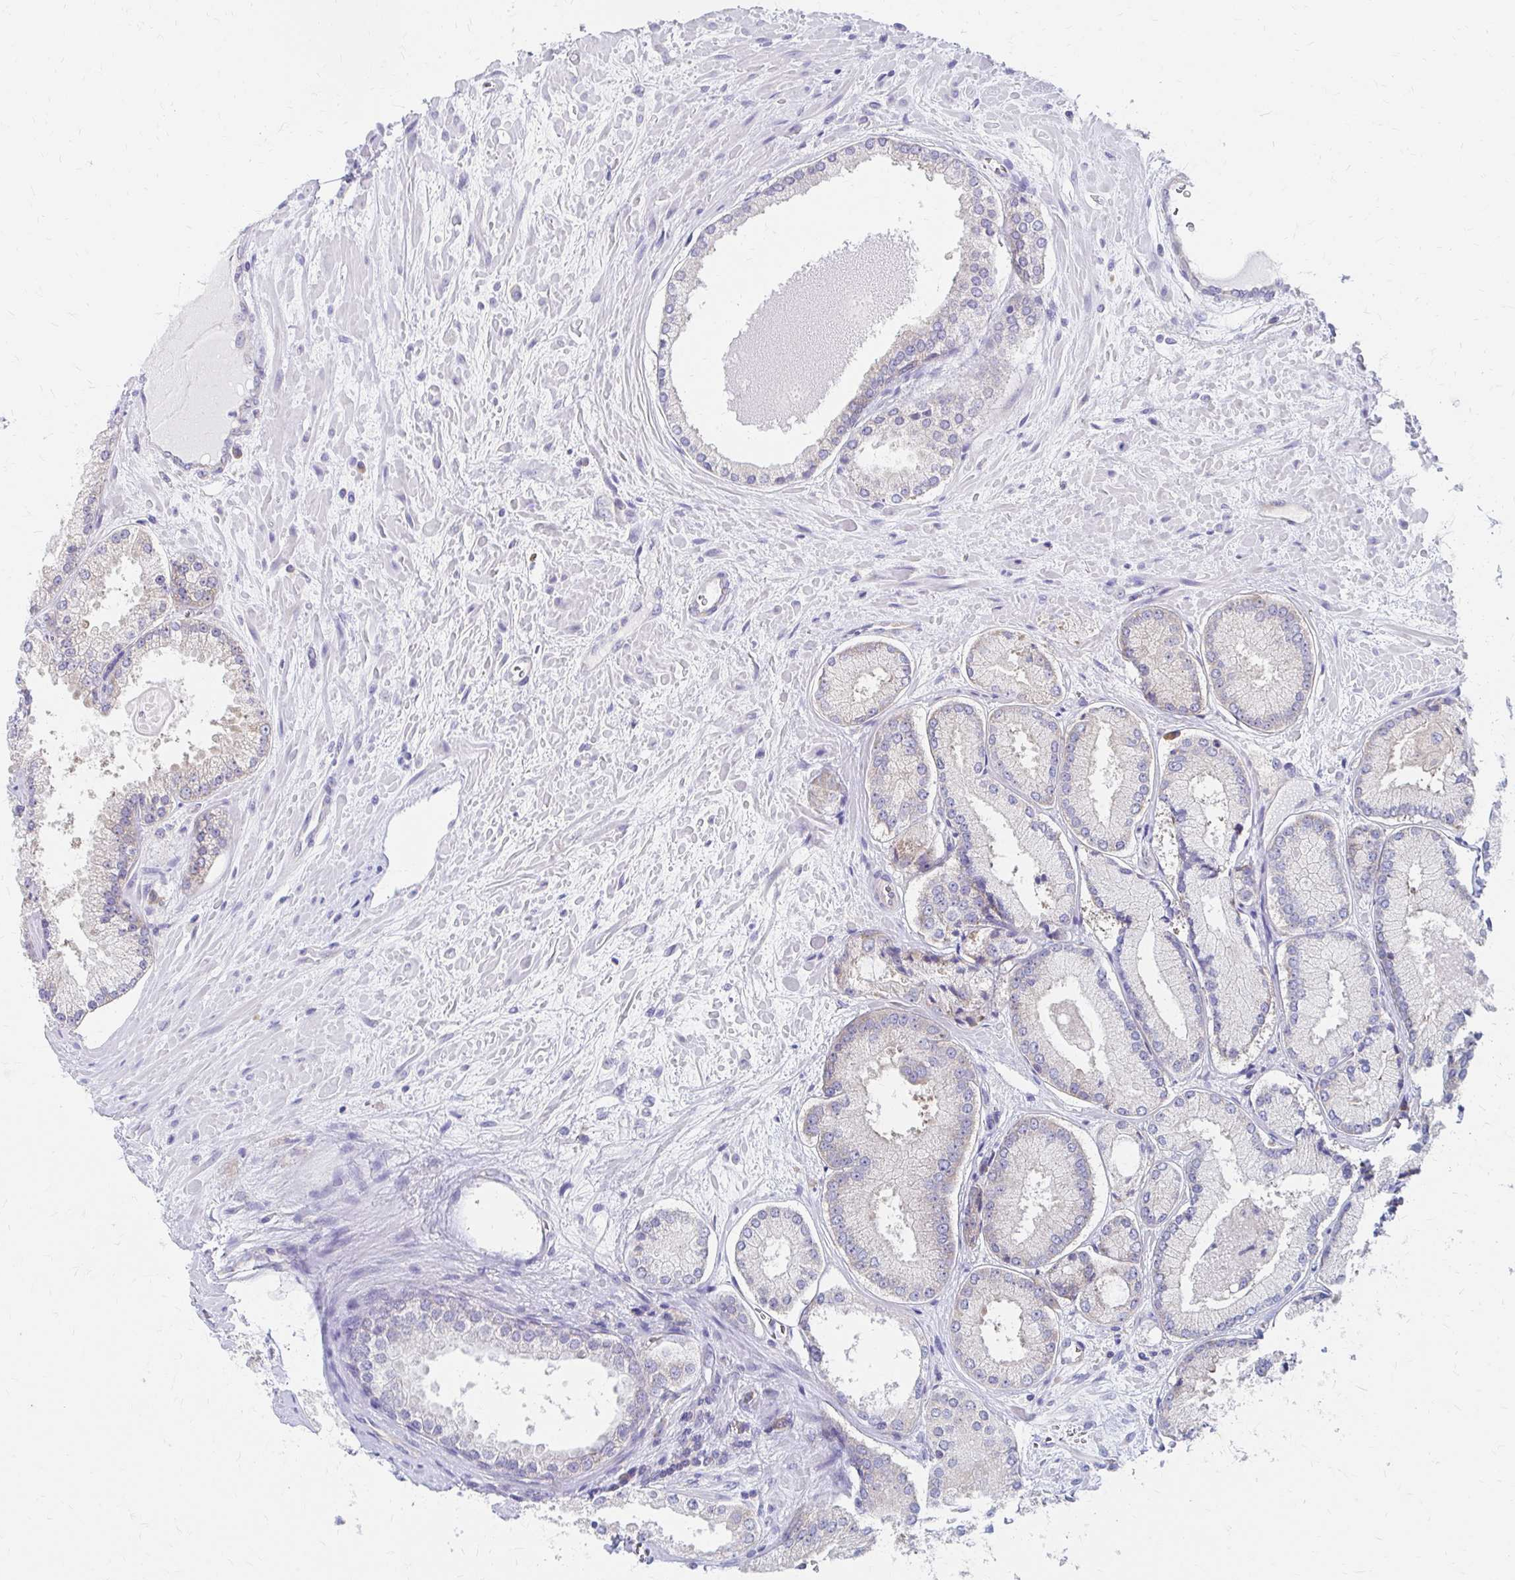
{"staining": {"intensity": "negative", "quantity": "none", "location": "none"}, "tissue": "prostate cancer", "cell_type": "Tumor cells", "image_type": "cancer", "snomed": [{"axis": "morphology", "description": "Adenocarcinoma, High grade"}, {"axis": "topography", "description": "Prostate"}], "caption": "IHC image of human prostate cancer stained for a protein (brown), which demonstrates no expression in tumor cells. (Stains: DAB (3,3'-diaminobenzidine) immunohistochemistry (IHC) with hematoxylin counter stain, Microscopy: brightfield microscopy at high magnification).", "gene": "RPL27A", "patient": {"sex": "male", "age": 73}}